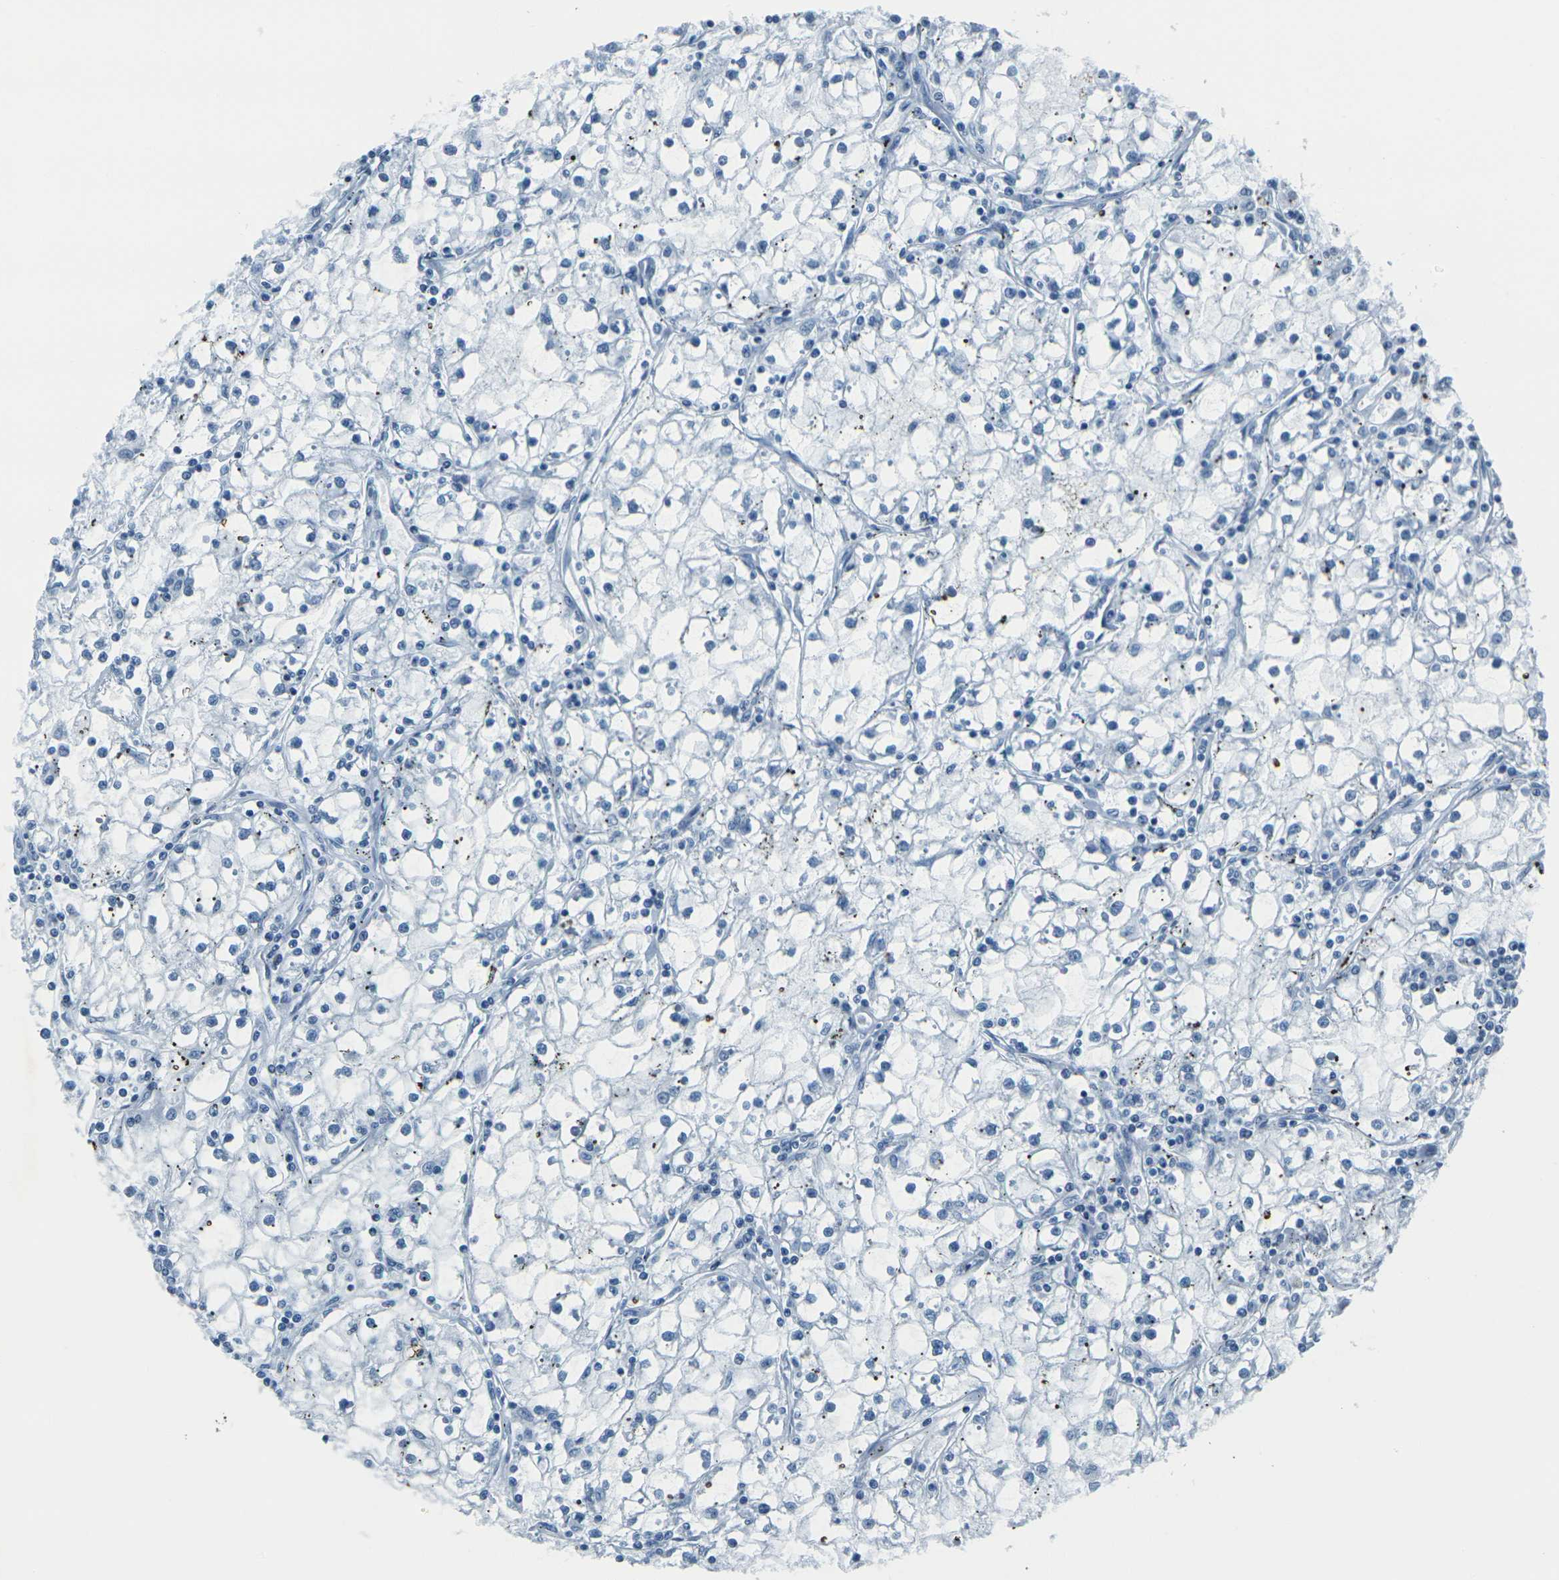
{"staining": {"intensity": "negative", "quantity": "none", "location": "none"}, "tissue": "renal cancer", "cell_type": "Tumor cells", "image_type": "cancer", "snomed": [{"axis": "morphology", "description": "Adenocarcinoma, NOS"}, {"axis": "topography", "description": "Kidney"}], "caption": "A high-resolution micrograph shows IHC staining of renal adenocarcinoma, which displays no significant staining in tumor cells.", "gene": "NHEJ1", "patient": {"sex": "male", "age": 56}}